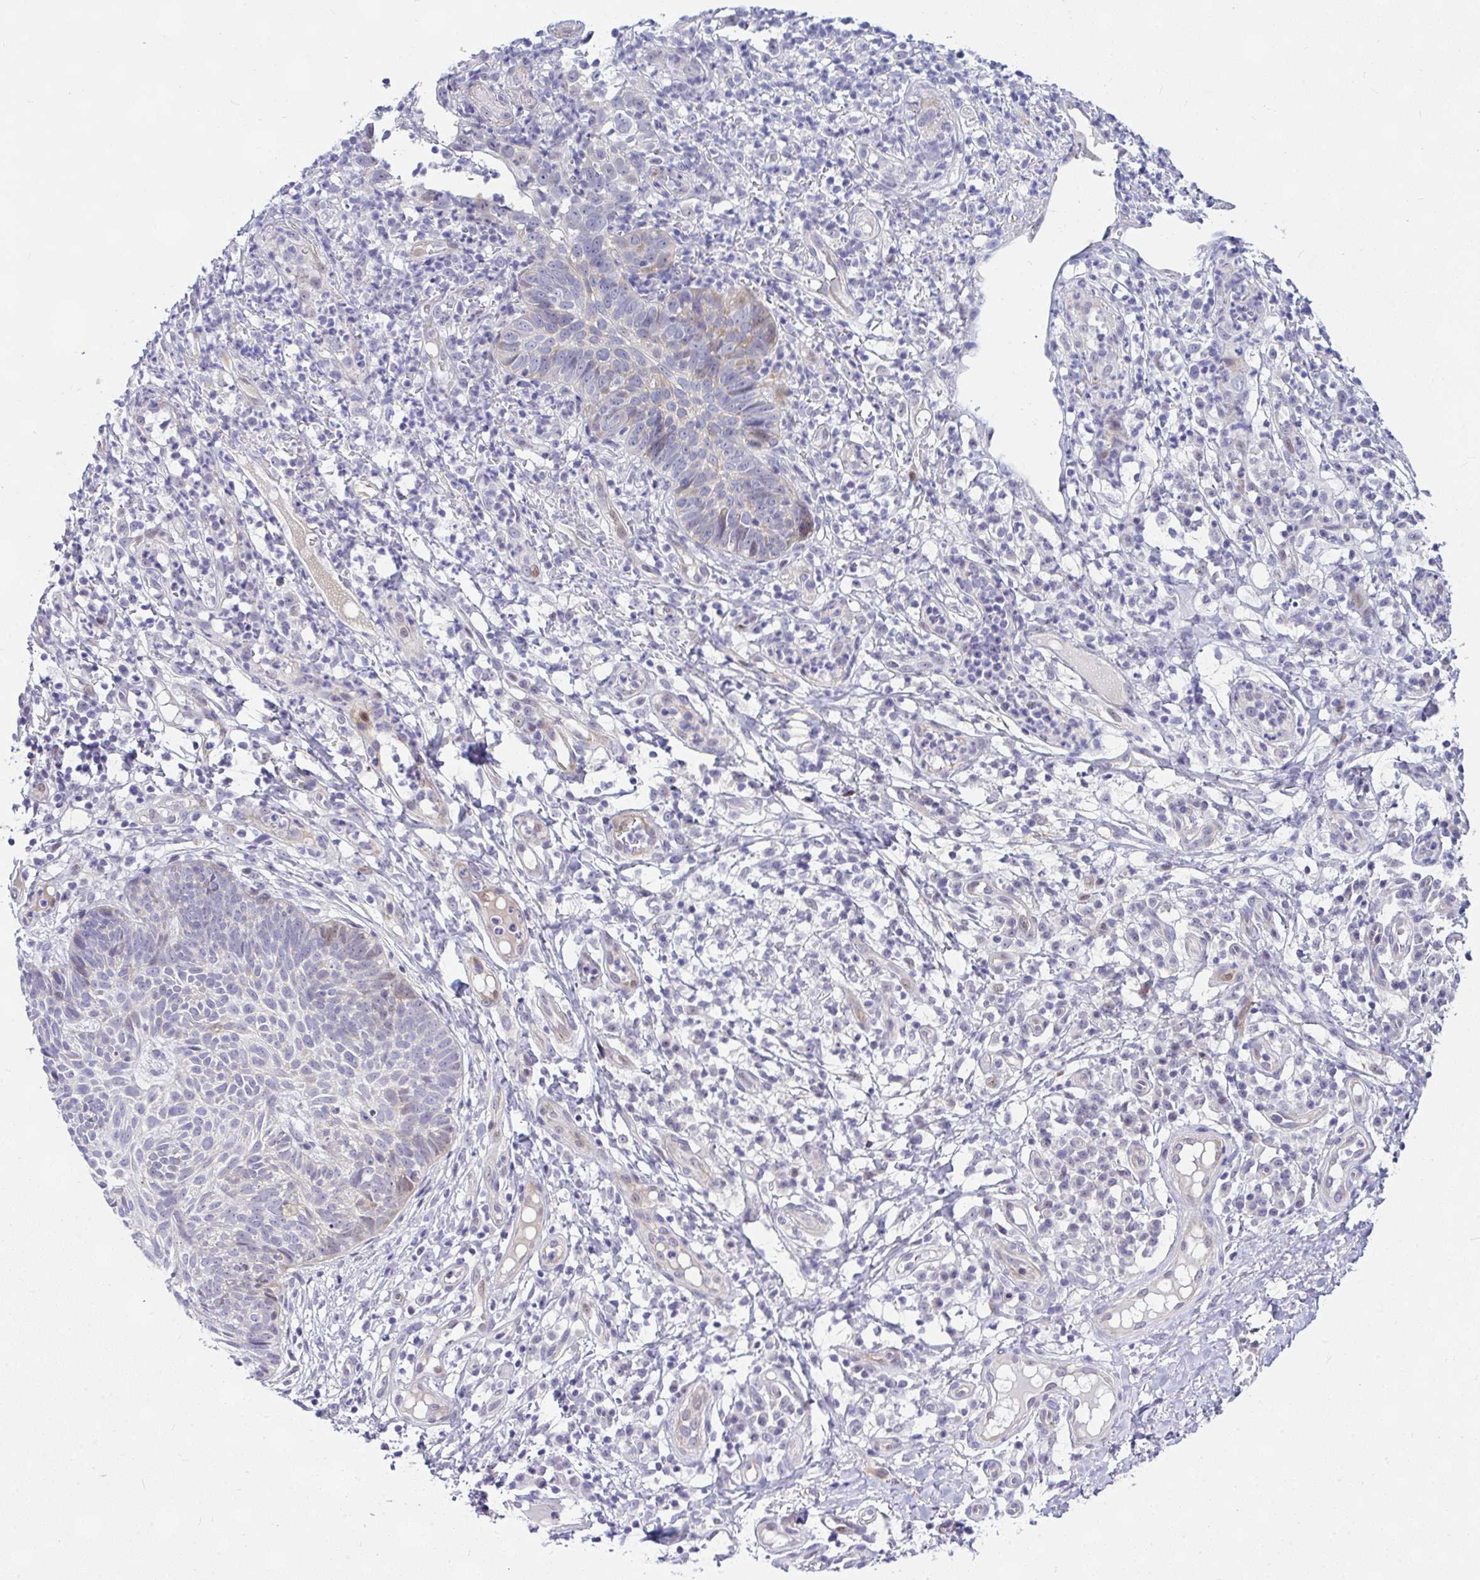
{"staining": {"intensity": "weak", "quantity": "<25%", "location": "cytoplasmic/membranous"}, "tissue": "skin cancer", "cell_type": "Tumor cells", "image_type": "cancer", "snomed": [{"axis": "morphology", "description": "Basal cell carcinoma"}, {"axis": "topography", "description": "Skin"}, {"axis": "topography", "description": "Skin of leg"}], "caption": "An immunohistochemistry image of skin basal cell carcinoma is shown. There is no staining in tumor cells of skin basal cell carcinoma.", "gene": "NFXL1", "patient": {"sex": "female", "age": 87}}